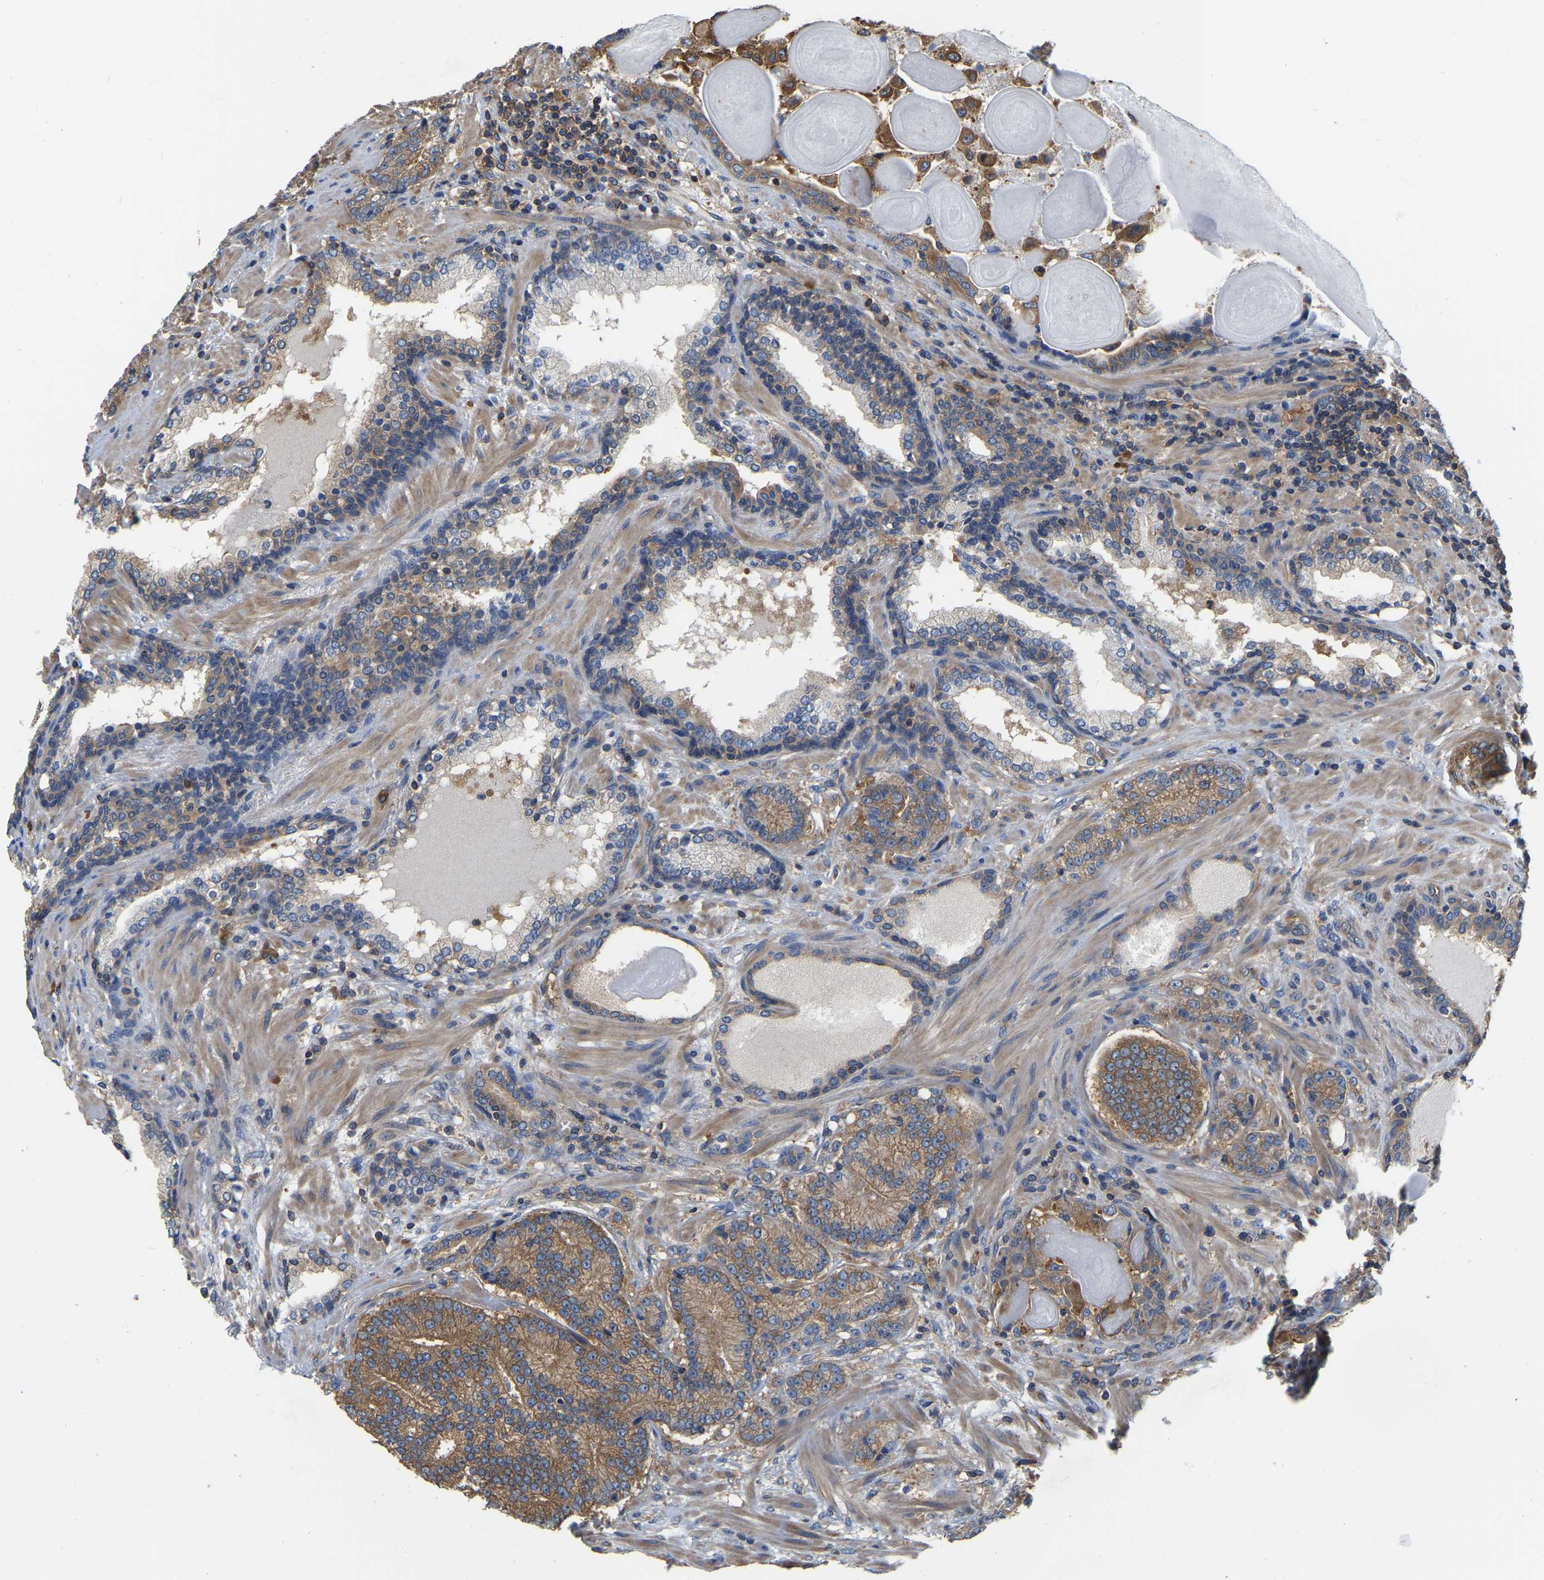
{"staining": {"intensity": "moderate", "quantity": ">75%", "location": "cytoplasmic/membranous"}, "tissue": "prostate cancer", "cell_type": "Tumor cells", "image_type": "cancer", "snomed": [{"axis": "morphology", "description": "Adenocarcinoma, High grade"}, {"axis": "topography", "description": "Prostate"}], "caption": "Immunohistochemical staining of adenocarcinoma (high-grade) (prostate) displays medium levels of moderate cytoplasmic/membranous protein expression in approximately >75% of tumor cells. Nuclei are stained in blue.", "gene": "GARS1", "patient": {"sex": "male", "age": 61}}